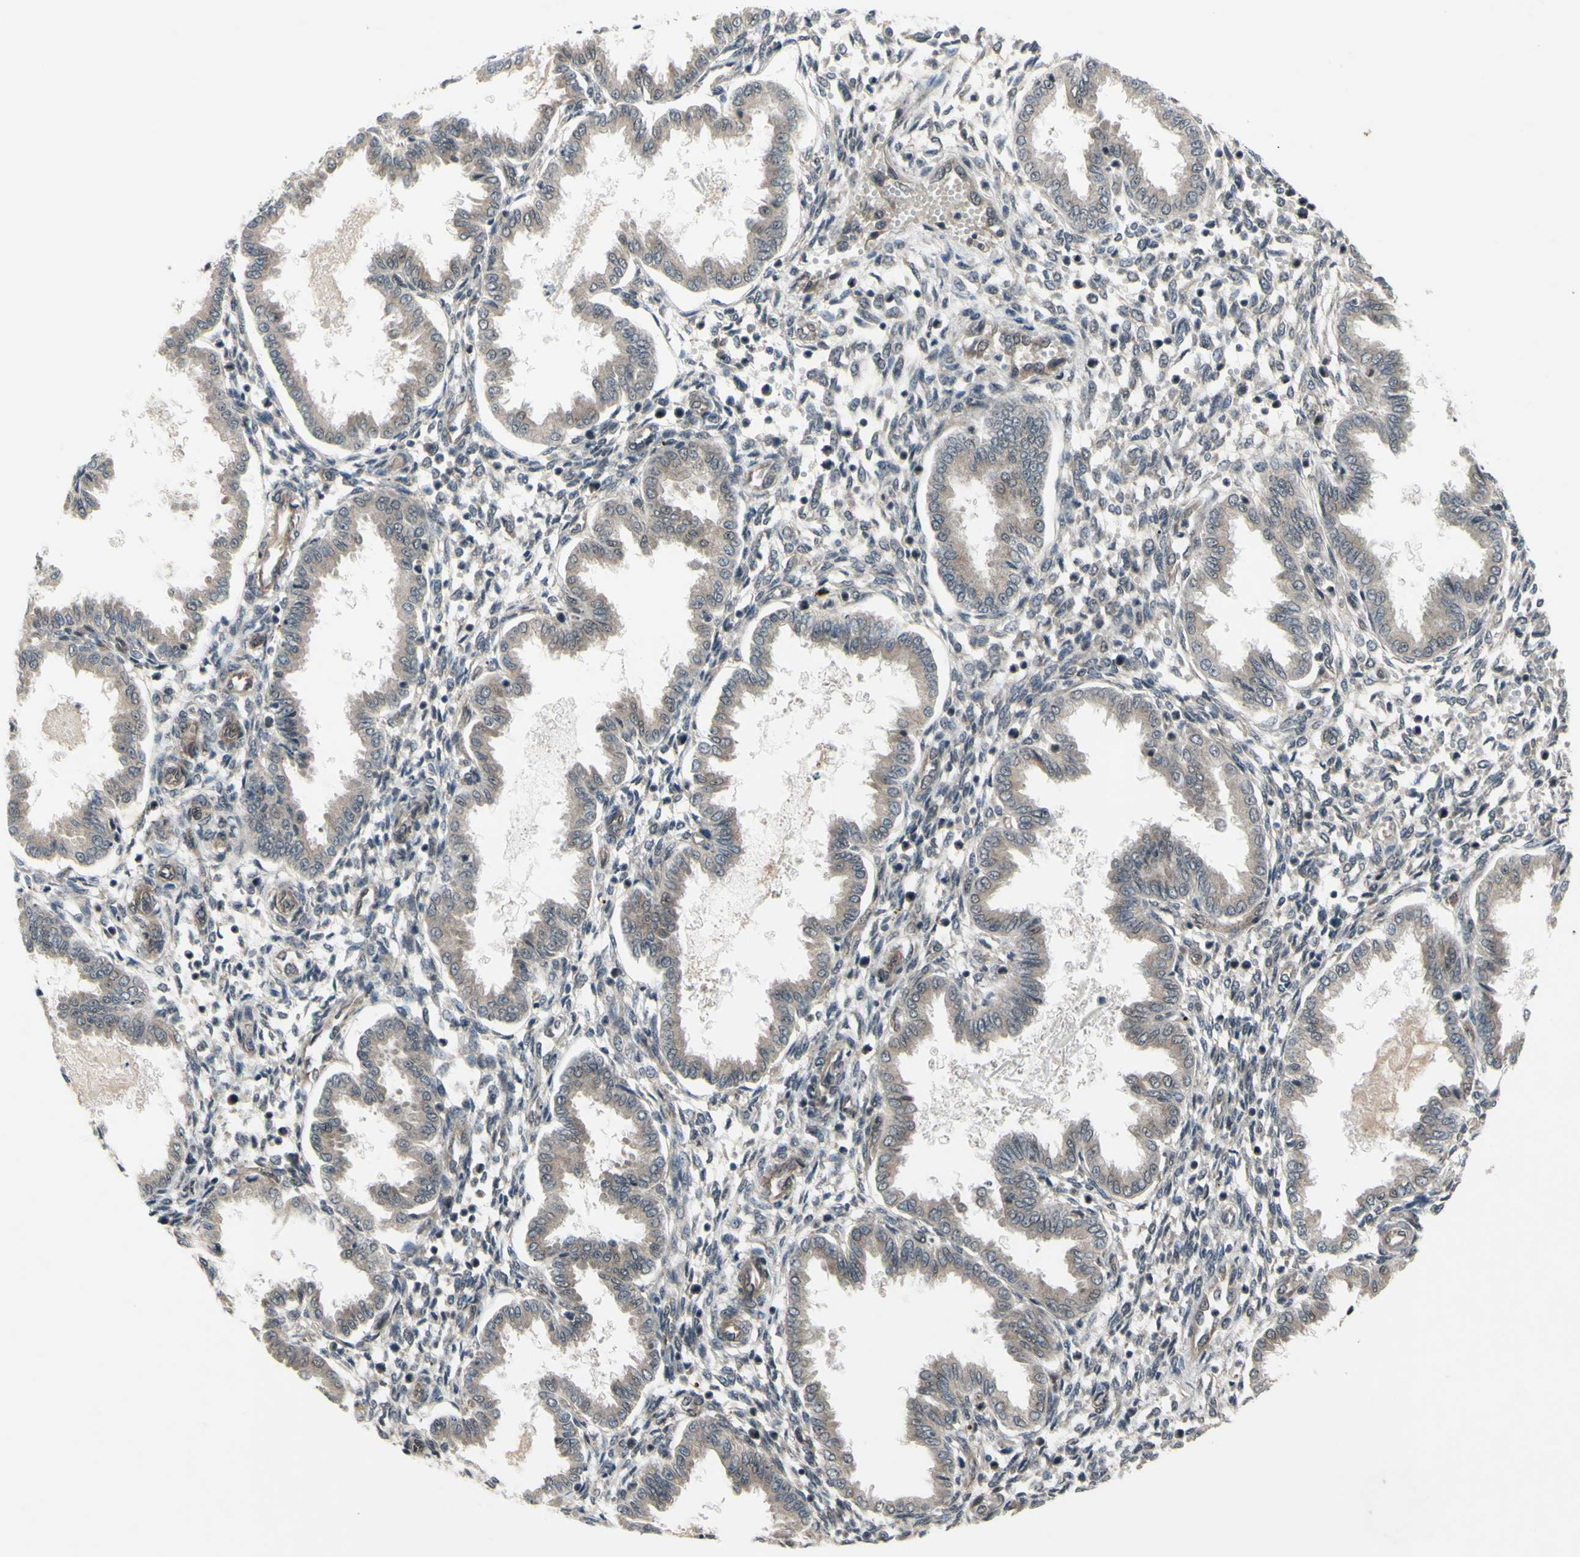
{"staining": {"intensity": "weak", "quantity": "<25%", "location": "cytoplasmic/membranous,nuclear"}, "tissue": "endometrium", "cell_type": "Cells in endometrial stroma", "image_type": "normal", "snomed": [{"axis": "morphology", "description": "Normal tissue, NOS"}, {"axis": "topography", "description": "Endometrium"}], "caption": "Immunohistochemistry (IHC) of normal endometrium exhibits no expression in cells in endometrial stroma.", "gene": "TRDMT1", "patient": {"sex": "female", "age": 33}}